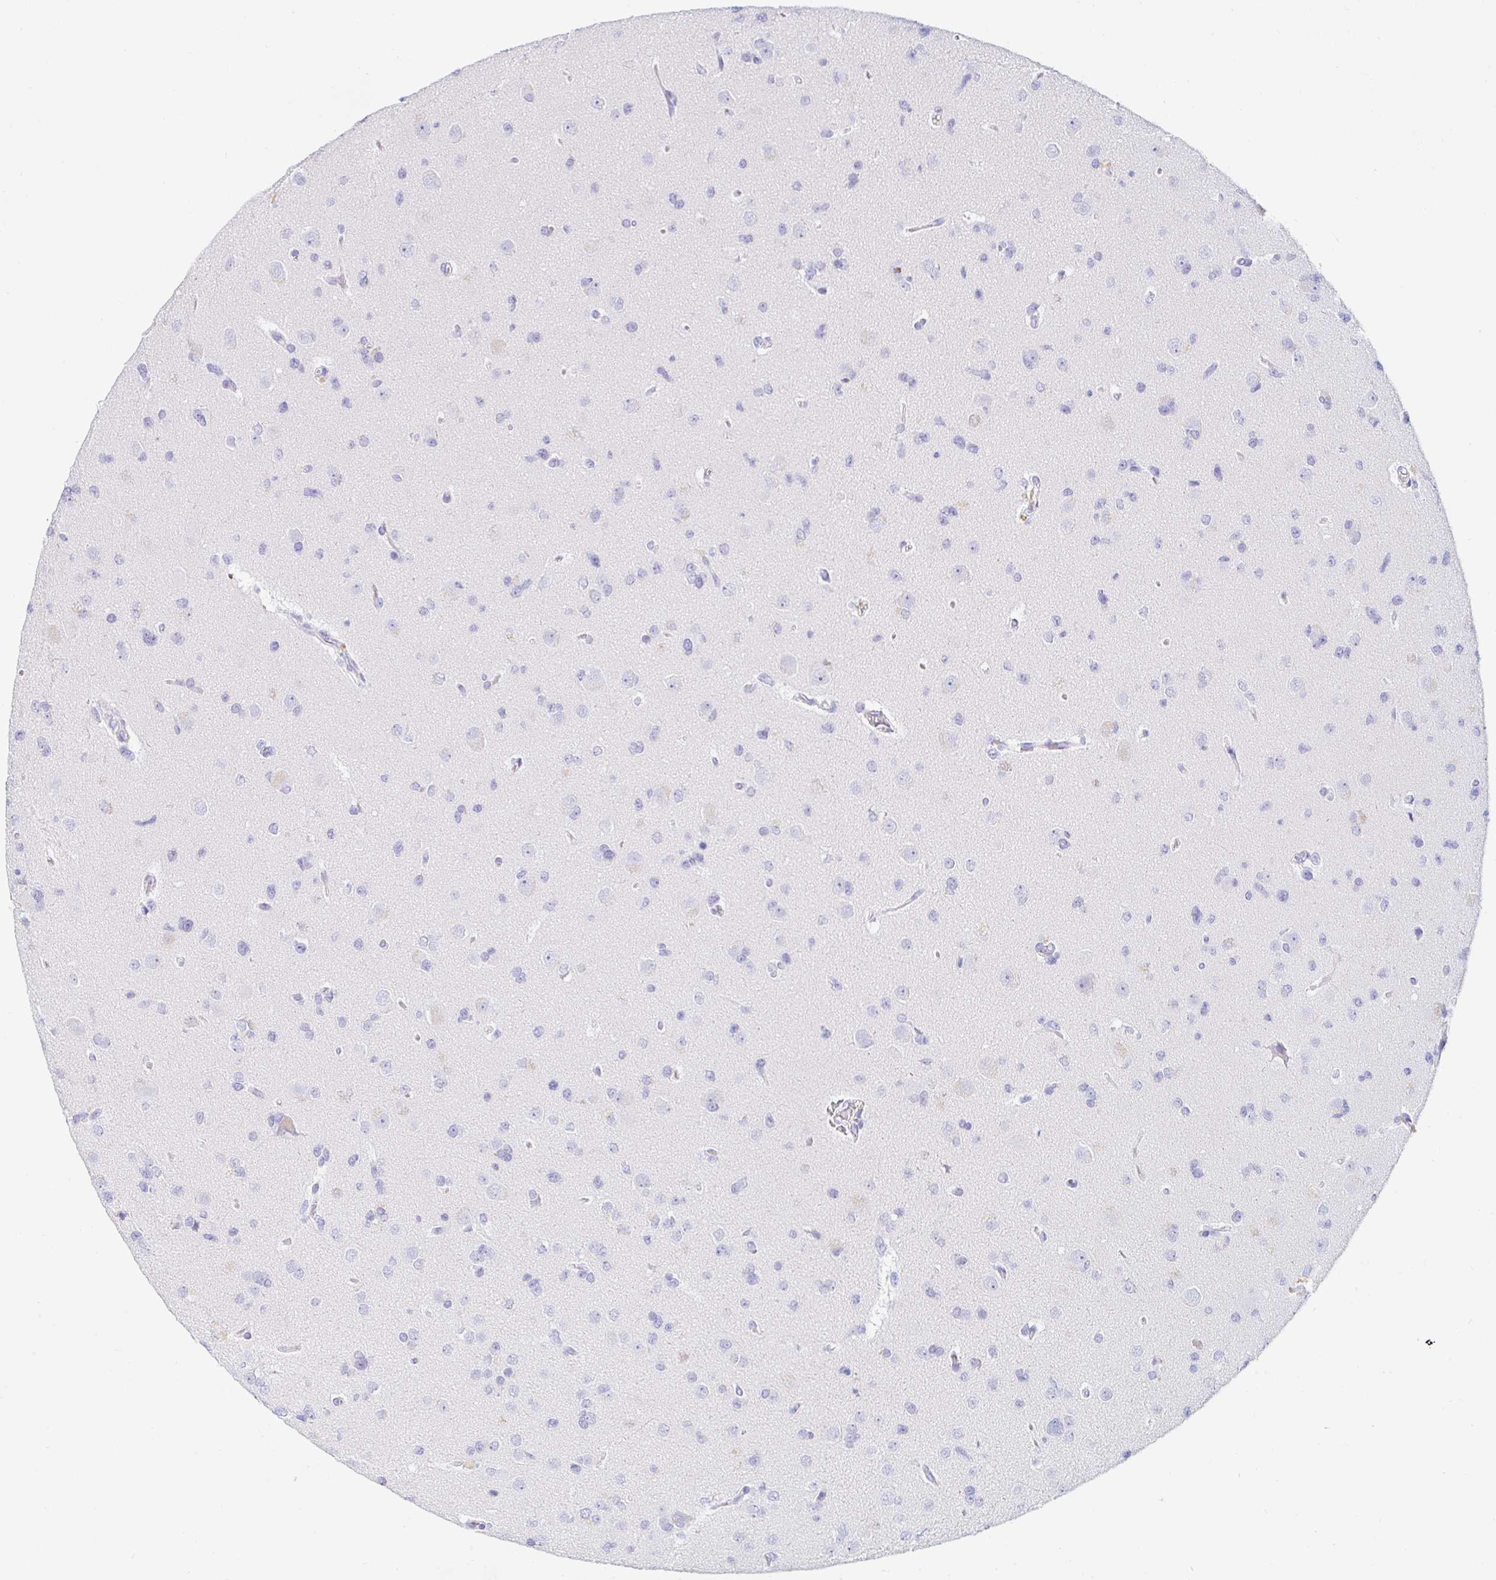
{"staining": {"intensity": "negative", "quantity": "none", "location": "none"}, "tissue": "glioma", "cell_type": "Tumor cells", "image_type": "cancer", "snomed": [{"axis": "morphology", "description": "Glioma, malignant, Low grade"}, {"axis": "topography", "description": "Brain"}], "caption": "Tumor cells are negative for brown protein staining in glioma. (DAB IHC with hematoxylin counter stain).", "gene": "TEX44", "patient": {"sex": "female", "age": 55}}